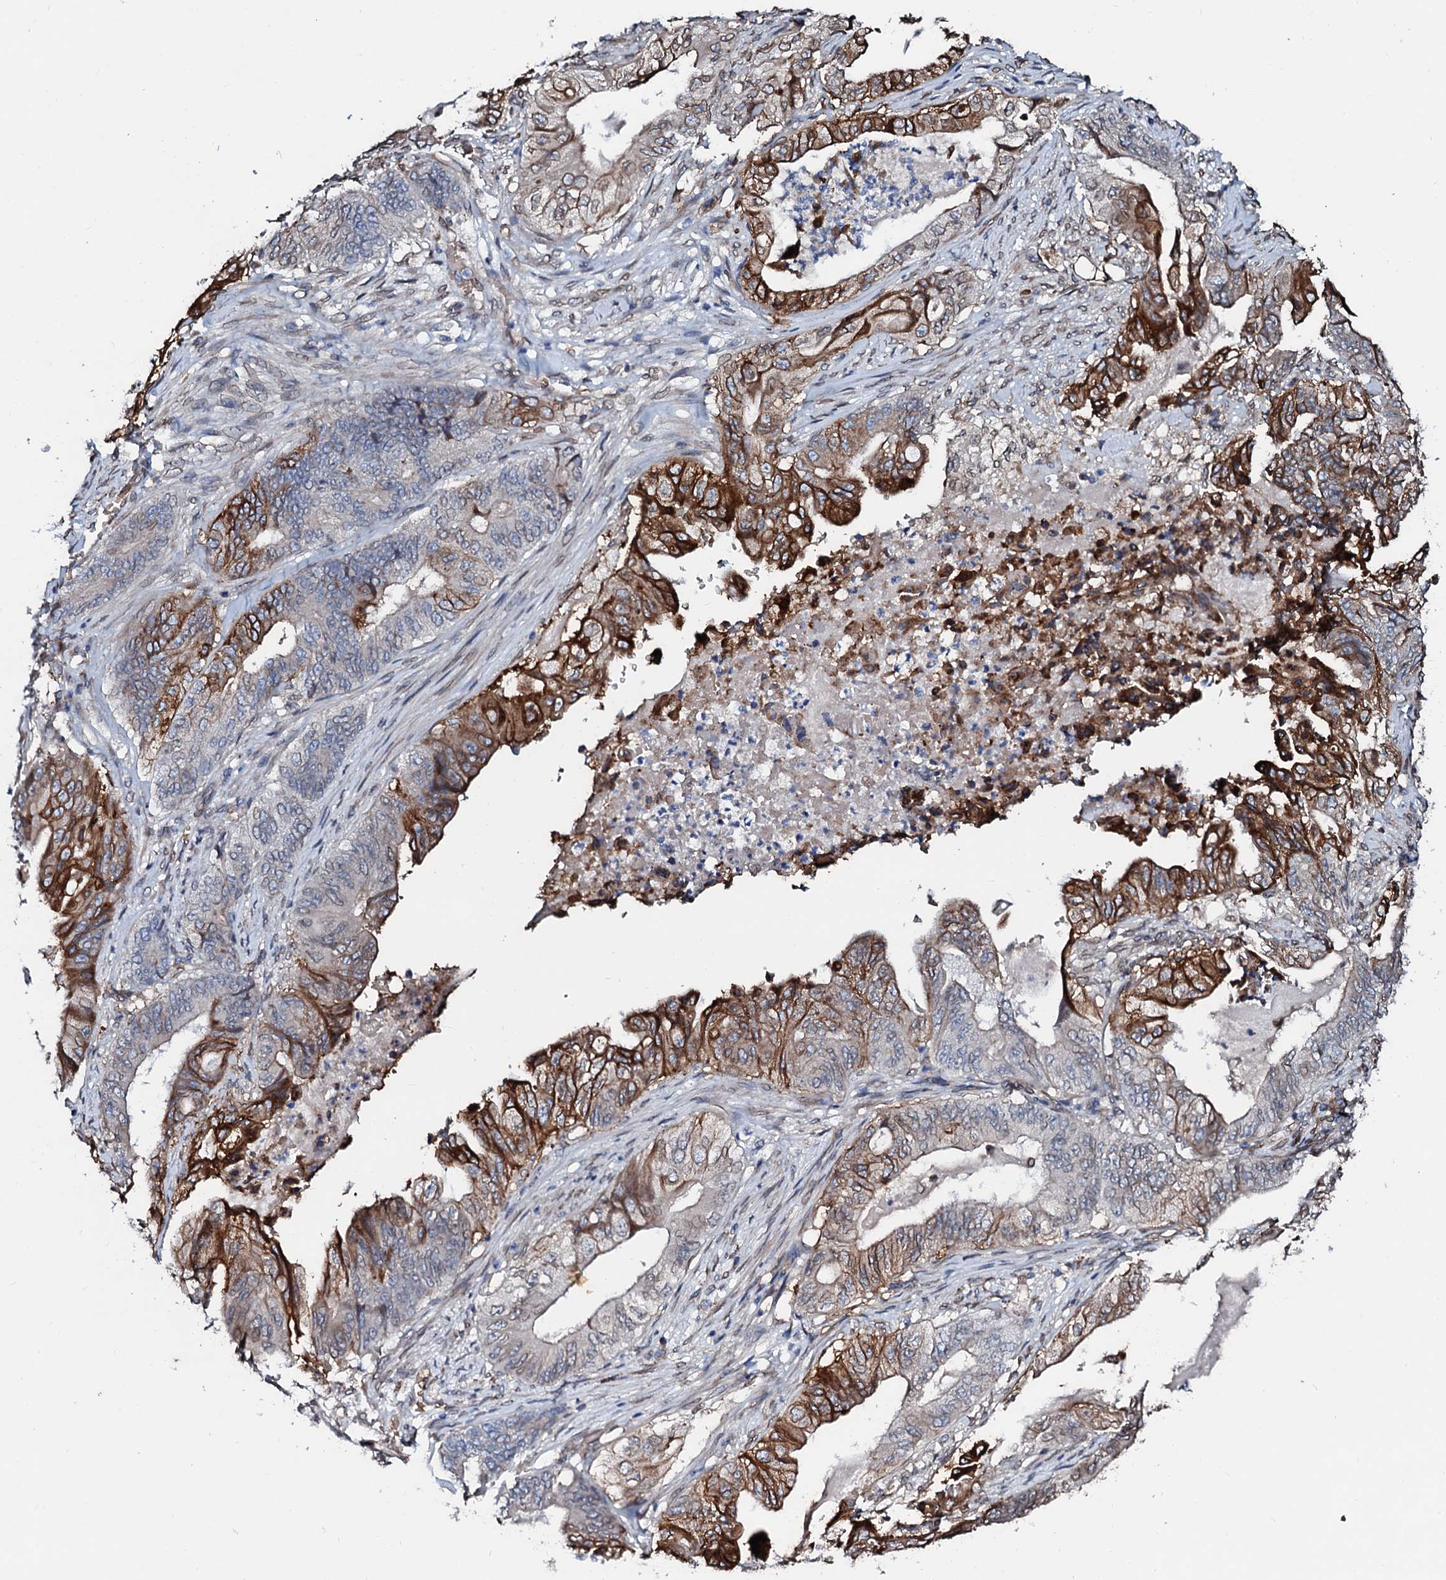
{"staining": {"intensity": "strong", "quantity": "25%-75%", "location": "cytoplasmic/membranous"}, "tissue": "stomach cancer", "cell_type": "Tumor cells", "image_type": "cancer", "snomed": [{"axis": "morphology", "description": "Adenocarcinoma, NOS"}, {"axis": "topography", "description": "Stomach"}], "caption": "The histopathology image exhibits immunohistochemical staining of stomach adenocarcinoma. There is strong cytoplasmic/membranous staining is present in approximately 25%-75% of tumor cells.", "gene": "NRP2", "patient": {"sex": "female", "age": 73}}